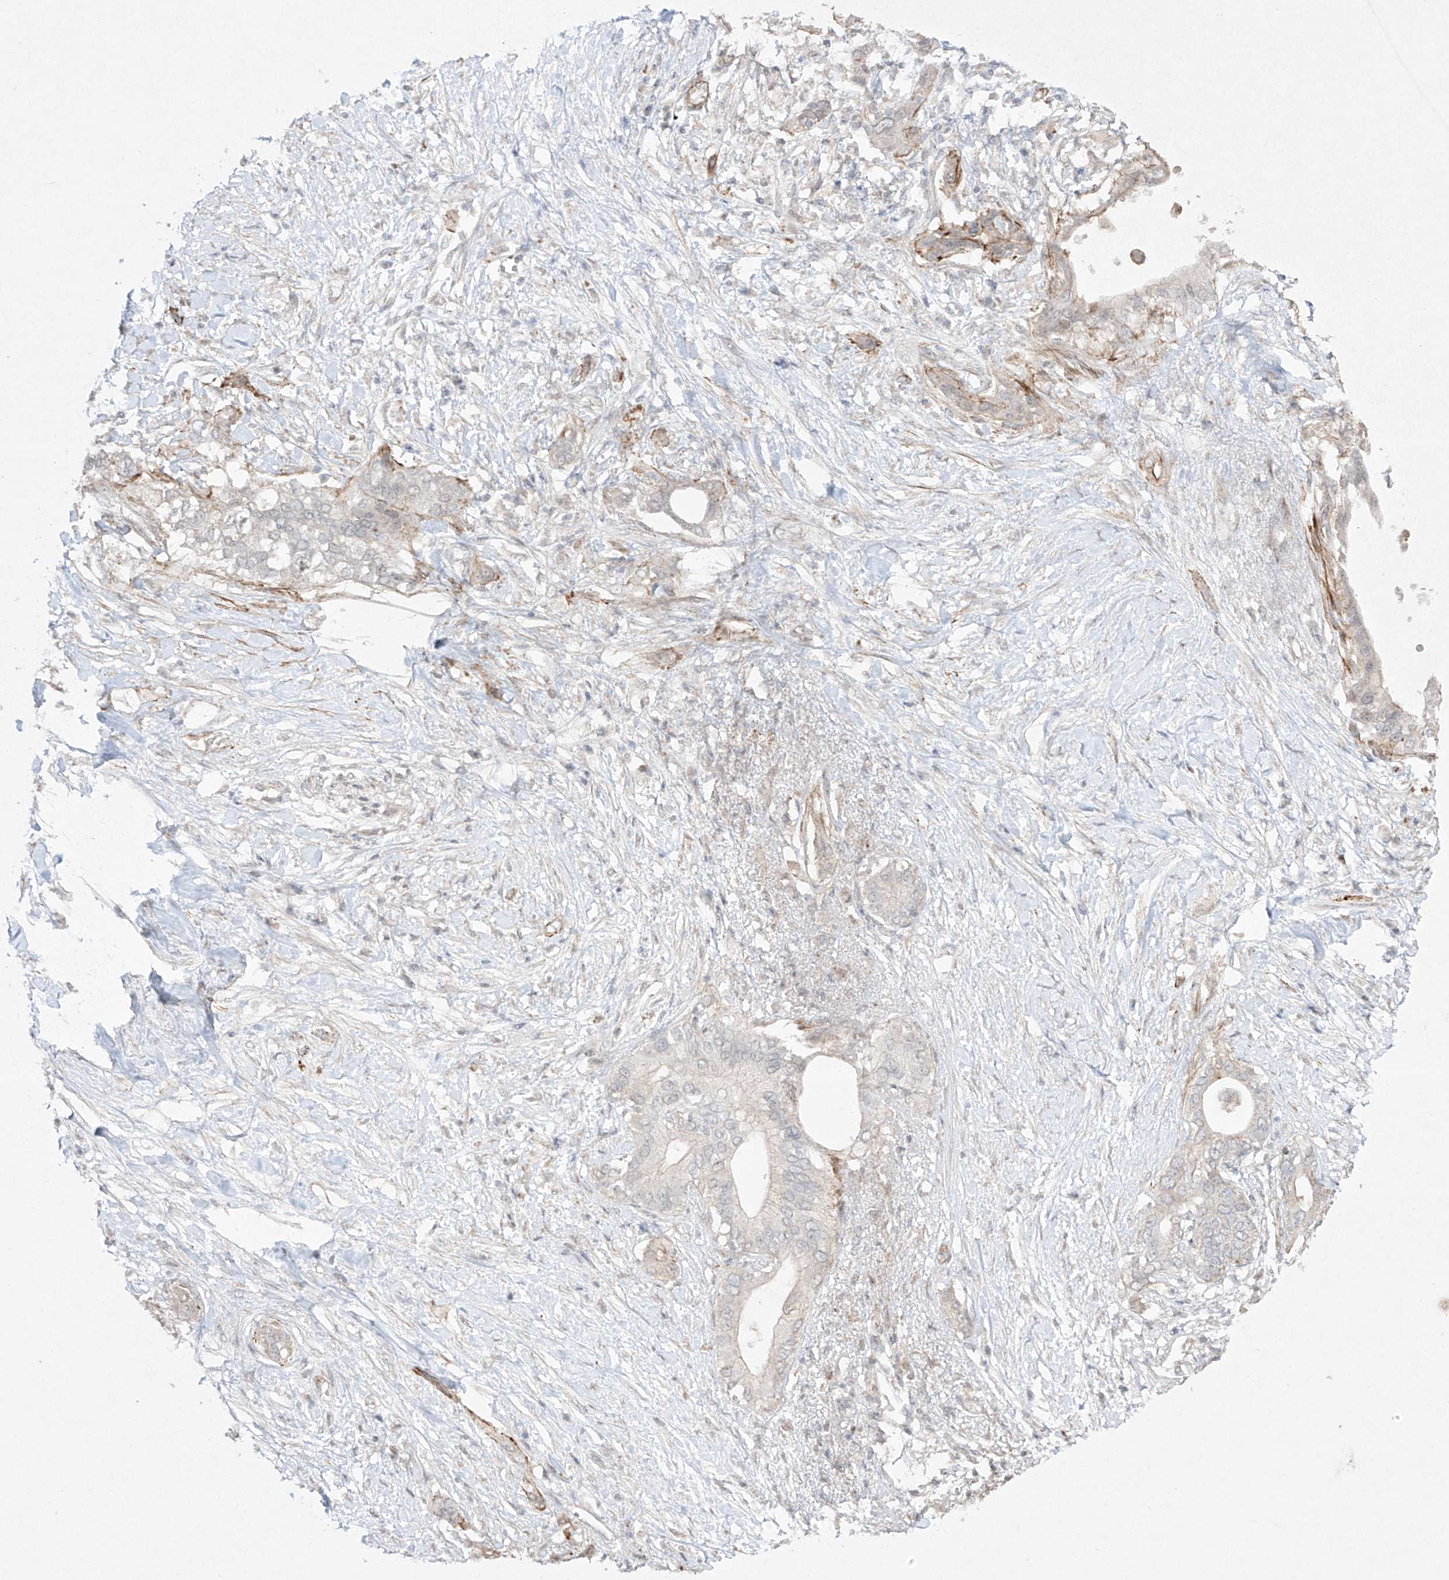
{"staining": {"intensity": "negative", "quantity": "none", "location": "none"}, "tissue": "pancreatic cancer", "cell_type": "Tumor cells", "image_type": "cancer", "snomed": [{"axis": "morphology", "description": "Normal tissue, NOS"}, {"axis": "morphology", "description": "Adenocarcinoma, NOS"}, {"axis": "topography", "description": "Pancreas"}, {"axis": "topography", "description": "Peripheral nerve tissue"}], "caption": "Immunohistochemistry (IHC) of human adenocarcinoma (pancreatic) demonstrates no expression in tumor cells. (Stains: DAB (3,3'-diaminobenzidine) immunohistochemistry (IHC) with hematoxylin counter stain, Microscopy: brightfield microscopy at high magnification).", "gene": "KDM1B", "patient": {"sex": "male", "age": 59}}